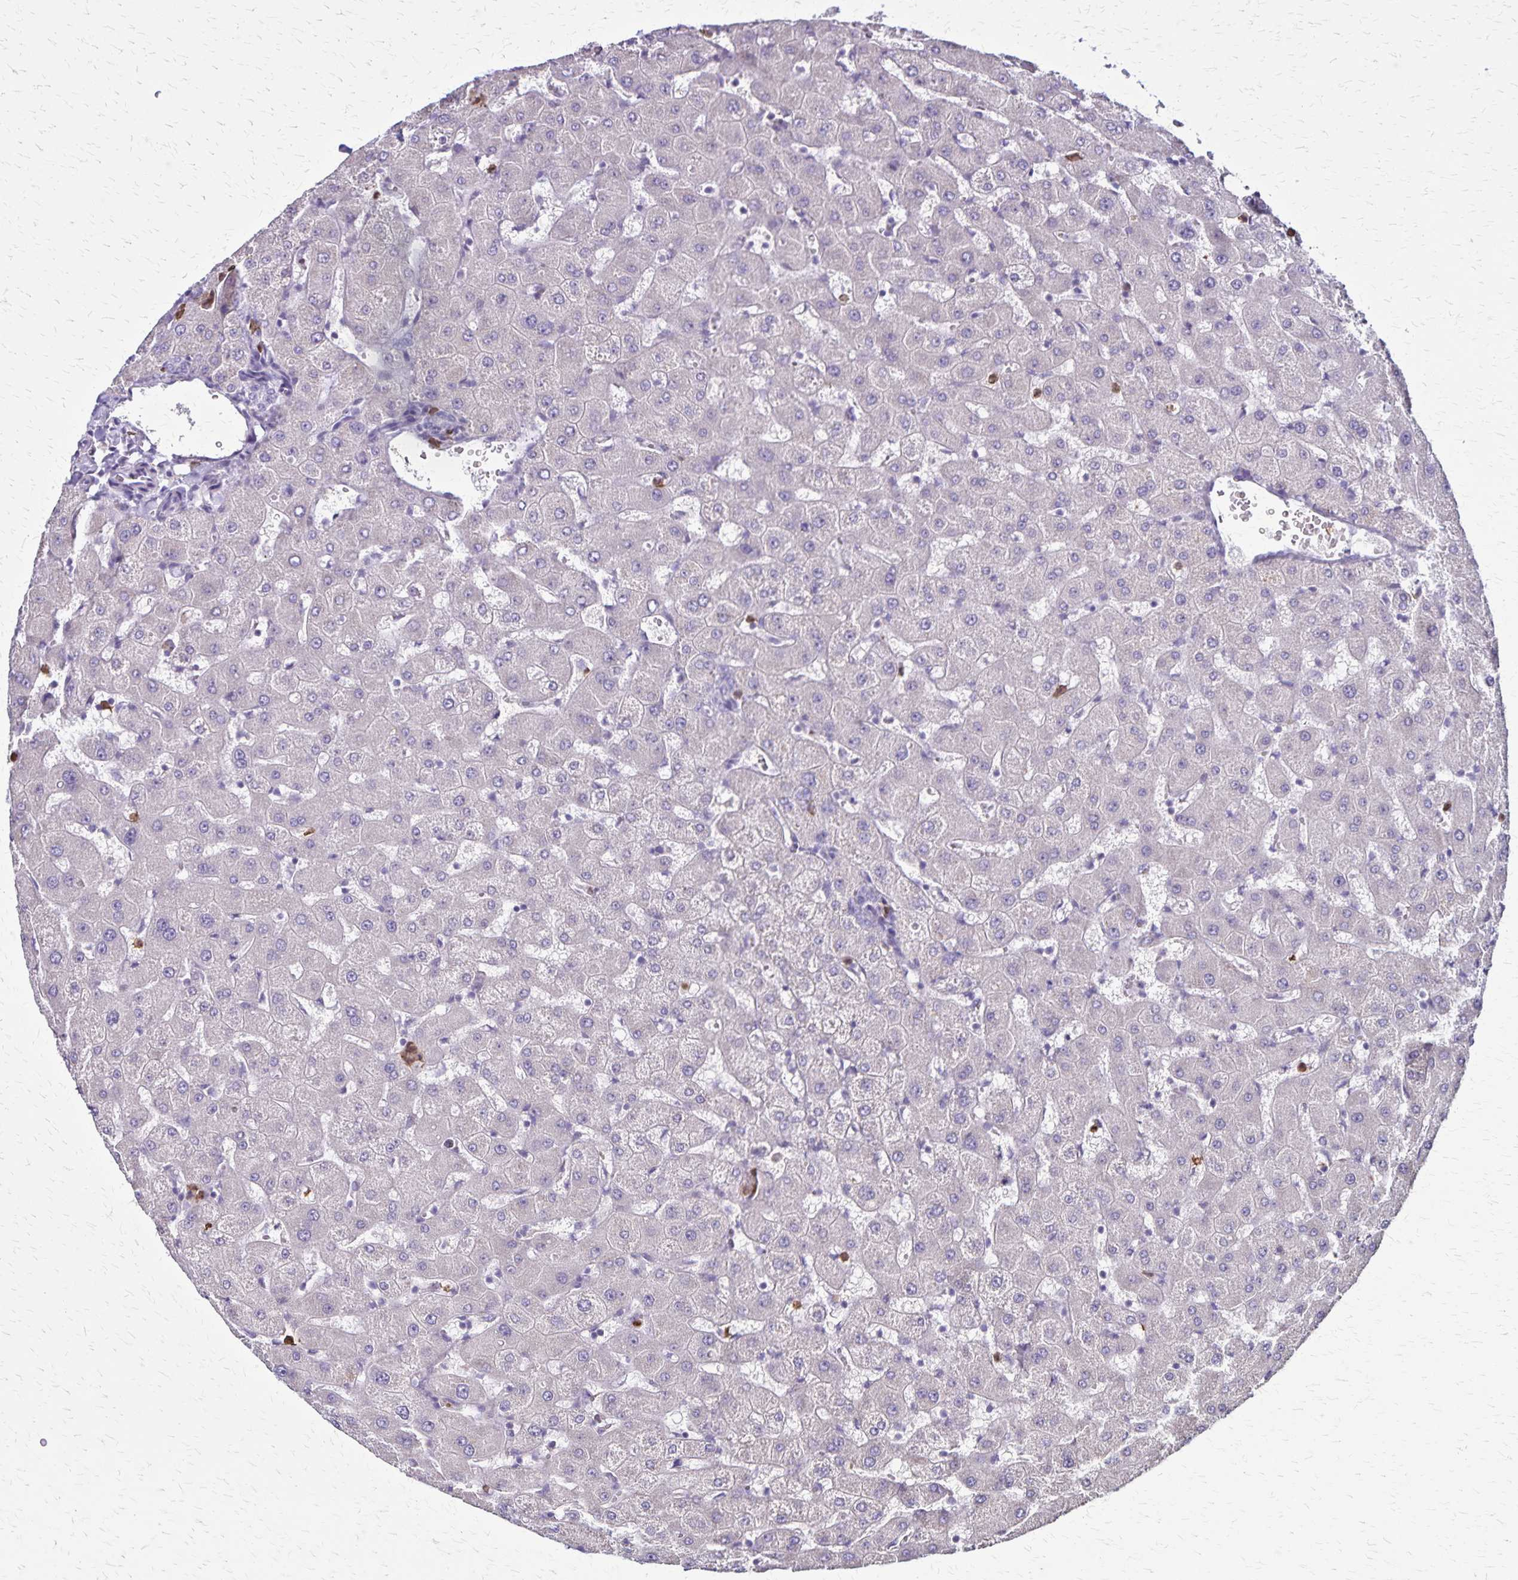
{"staining": {"intensity": "negative", "quantity": "none", "location": "none"}, "tissue": "liver", "cell_type": "Cholangiocytes", "image_type": "normal", "snomed": [{"axis": "morphology", "description": "Normal tissue, NOS"}, {"axis": "topography", "description": "Liver"}], "caption": "An IHC histopathology image of benign liver is shown. There is no staining in cholangiocytes of liver. (DAB (3,3'-diaminobenzidine) immunohistochemistry (IHC), high magnification).", "gene": "ULBP3", "patient": {"sex": "female", "age": 63}}